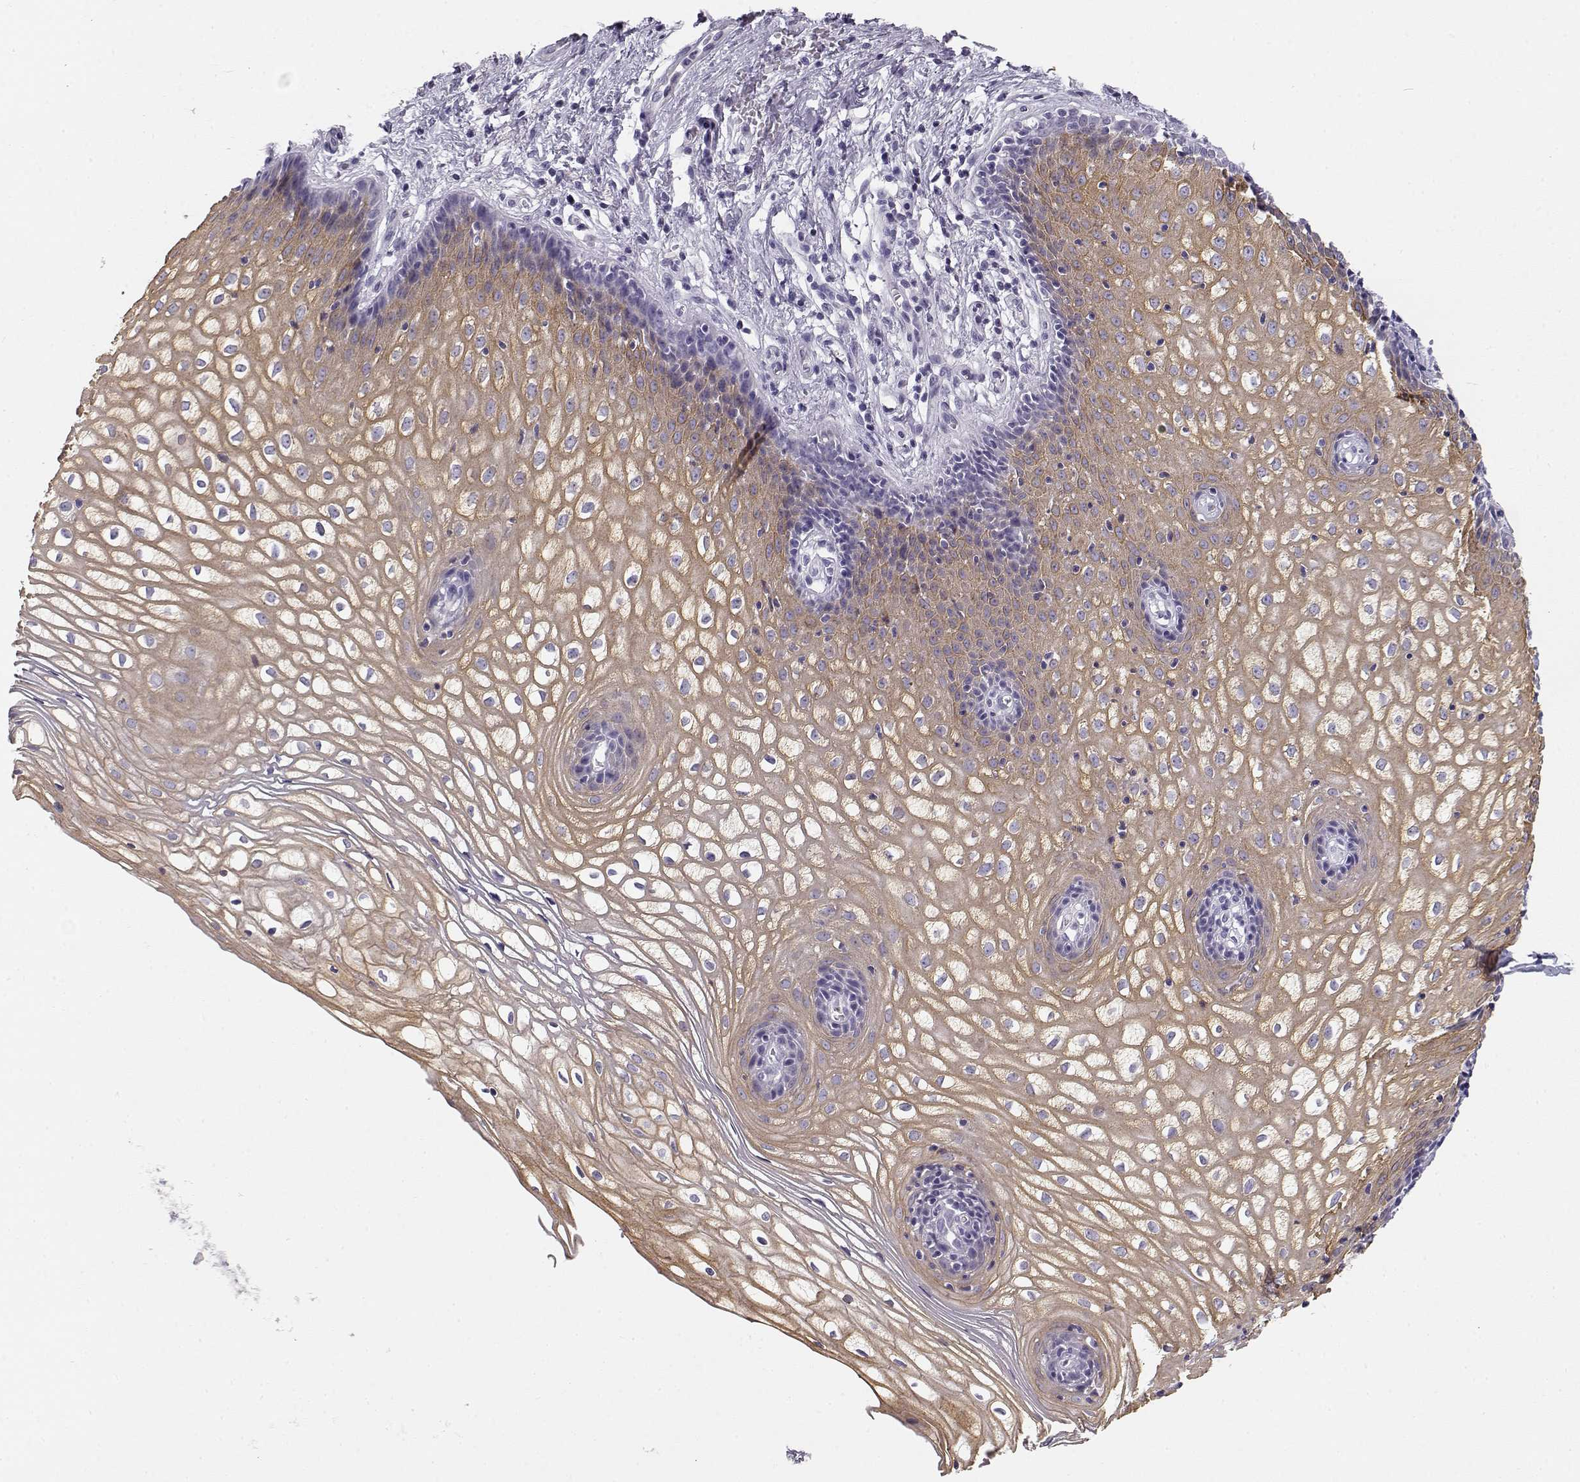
{"staining": {"intensity": "moderate", "quantity": ">75%", "location": "cytoplasmic/membranous"}, "tissue": "vagina", "cell_type": "Squamous epithelial cells", "image_type": "normal", "snomed": [{"axis": "morphology", "description": "Normal tissue, NOS"}, {"axis": "topography", "description": "Vagina"}], "caption": "An image of human vagina stained for a protein shows moderate cytoplasmic/membranous brown staining in squamous epithelial cells. The protein of interest is shown in brown color, while the nuclei are stained blue.", "gene": "NUTM1", "patient": {"sex": "female", "age": 34}}